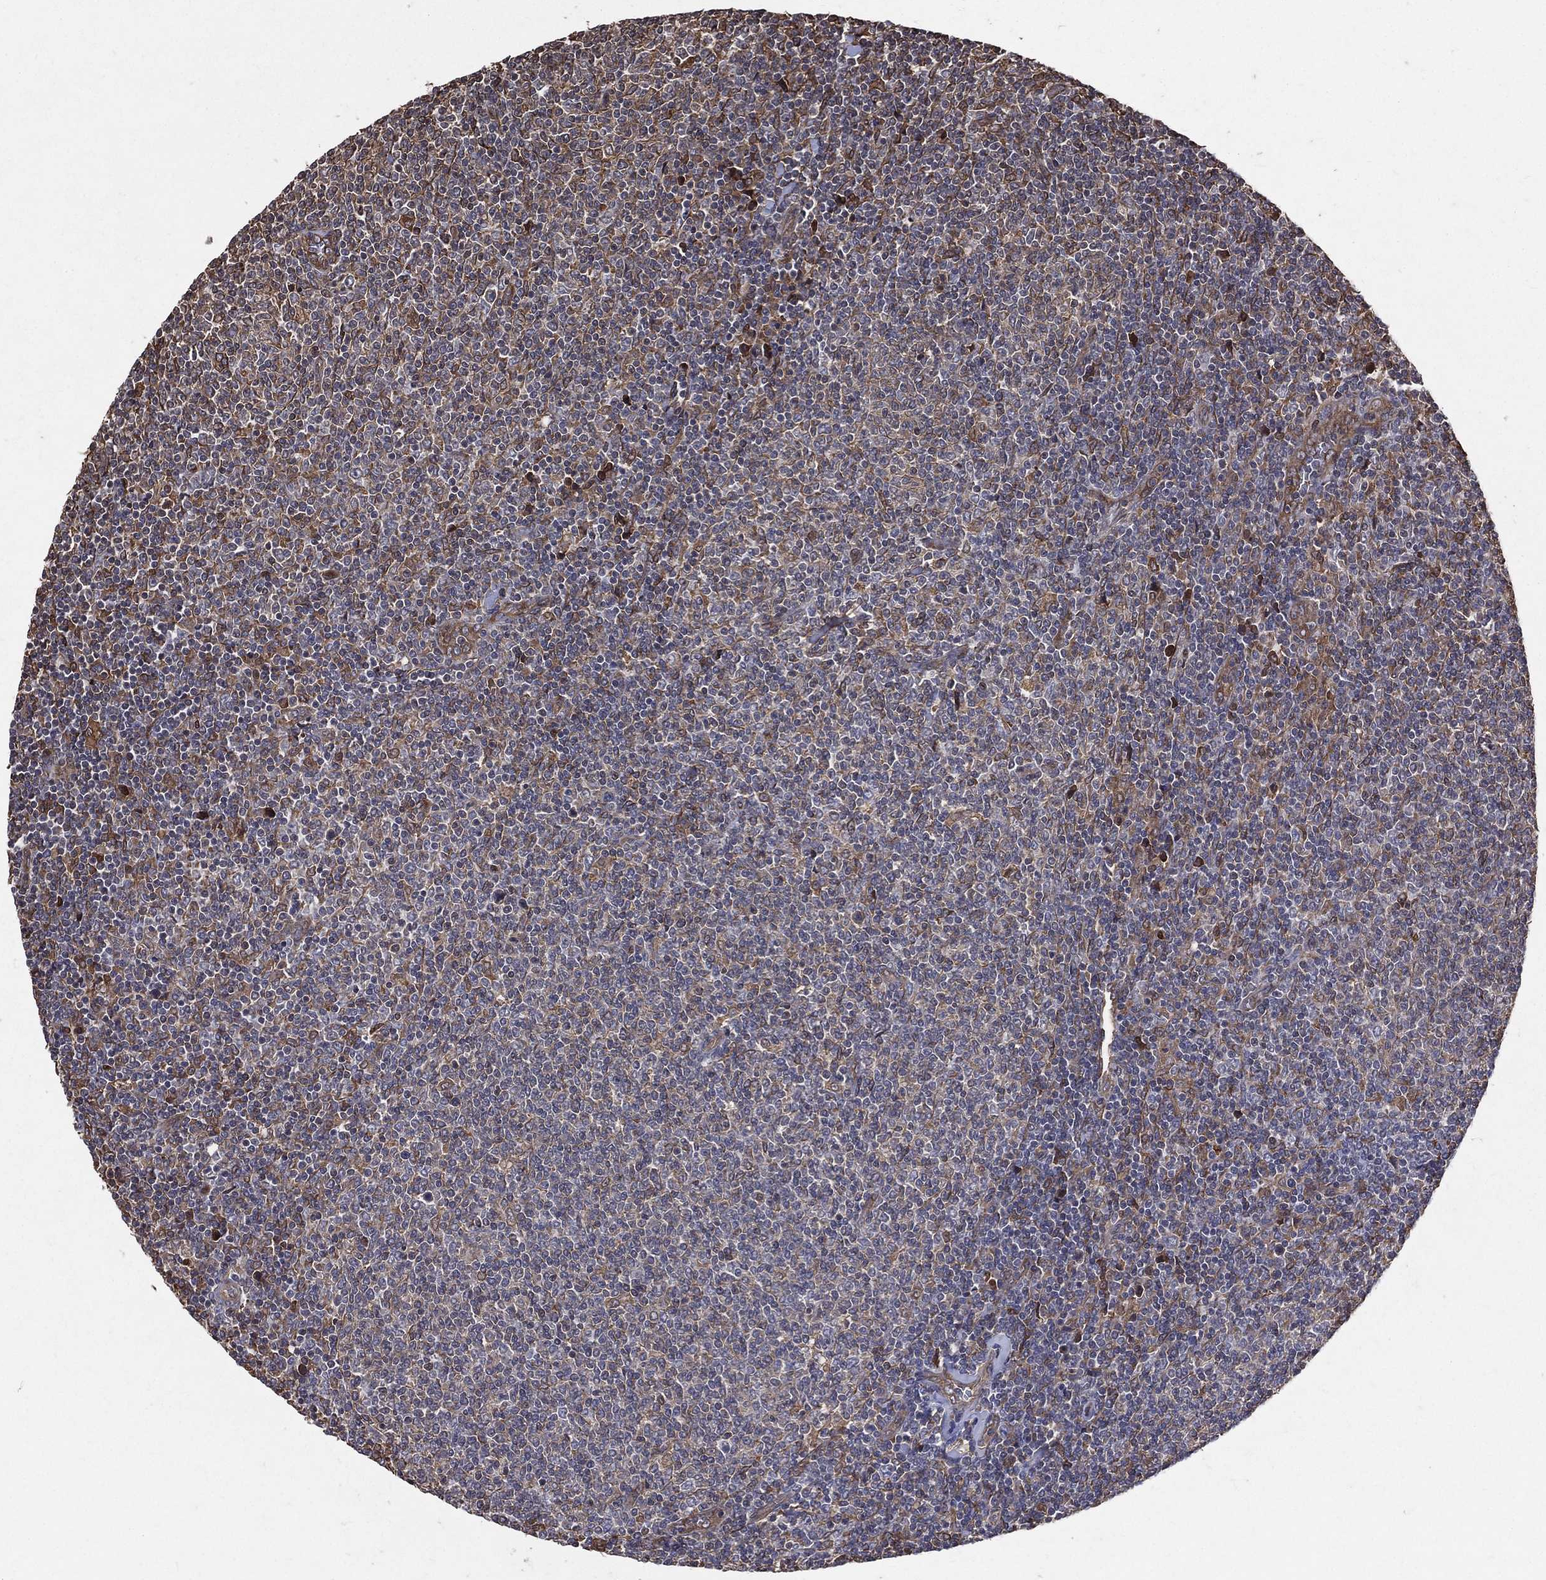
{"staining": {"intensity": "weak", "quantity": "<25%", "location": "cytoplasmic/membranous"}, "tissue": "lymphoma", "cell_type": "Tumor cells", "image_type": "cancer", "snomed": [{"axis": "morphology", "description": "Malignant lymphoma, non-Hodgkin's type, Low grade"}, {"axis": "topography", "description": "Lymph node"}], "caption": "Photomicrograph shows no significant protein staining in tumor cells of malignant lymphoma, non-Hodgkin's type (low-grade). (Brightfield microscopy of DAB immunohistochemistry at high magnification).", "gene": "DPYSL2", "patient": {"sex": "male", "age": 52}}